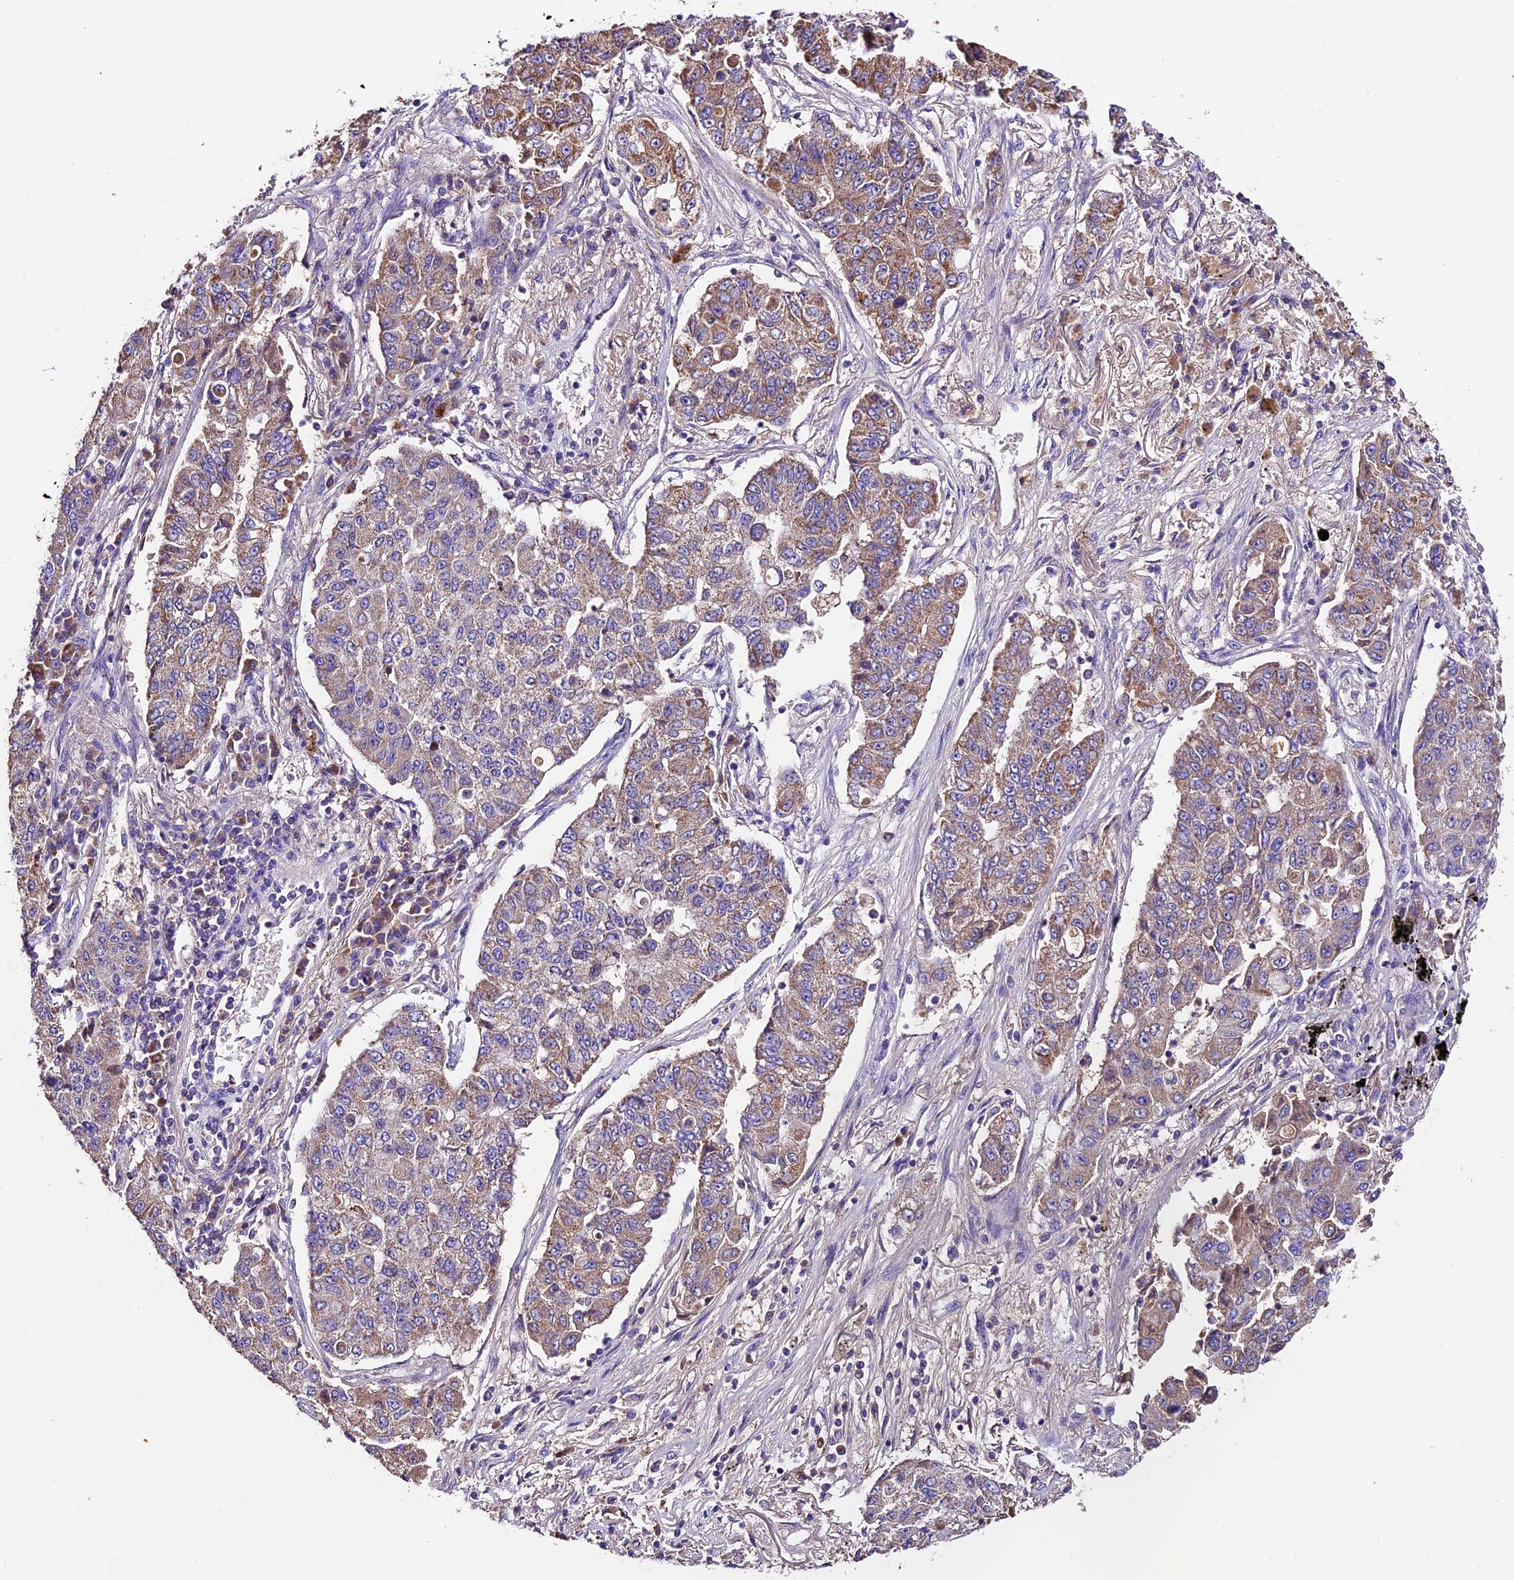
{"staining": {"intensity": "weak", "quantity": "25%-75%", "location": "cytoplasmic/membranous"}, "tissue": "lung cancer", "cell_type": "Tumor cells", "image_type": "cancer", "snomed": [{"axis": "morphology", "description": "Squamous cell carcinoma, NOS"}, {"axis": "topography", "description": "Lung"}], "caption": "Weak cytoplasmic/membranous protein staining is identified in approximately 25%-75% of tumor cells in lung squamous cell carcinoma.", "gene": "SIX5", "patient": {"sex": "male", "age": 74}}